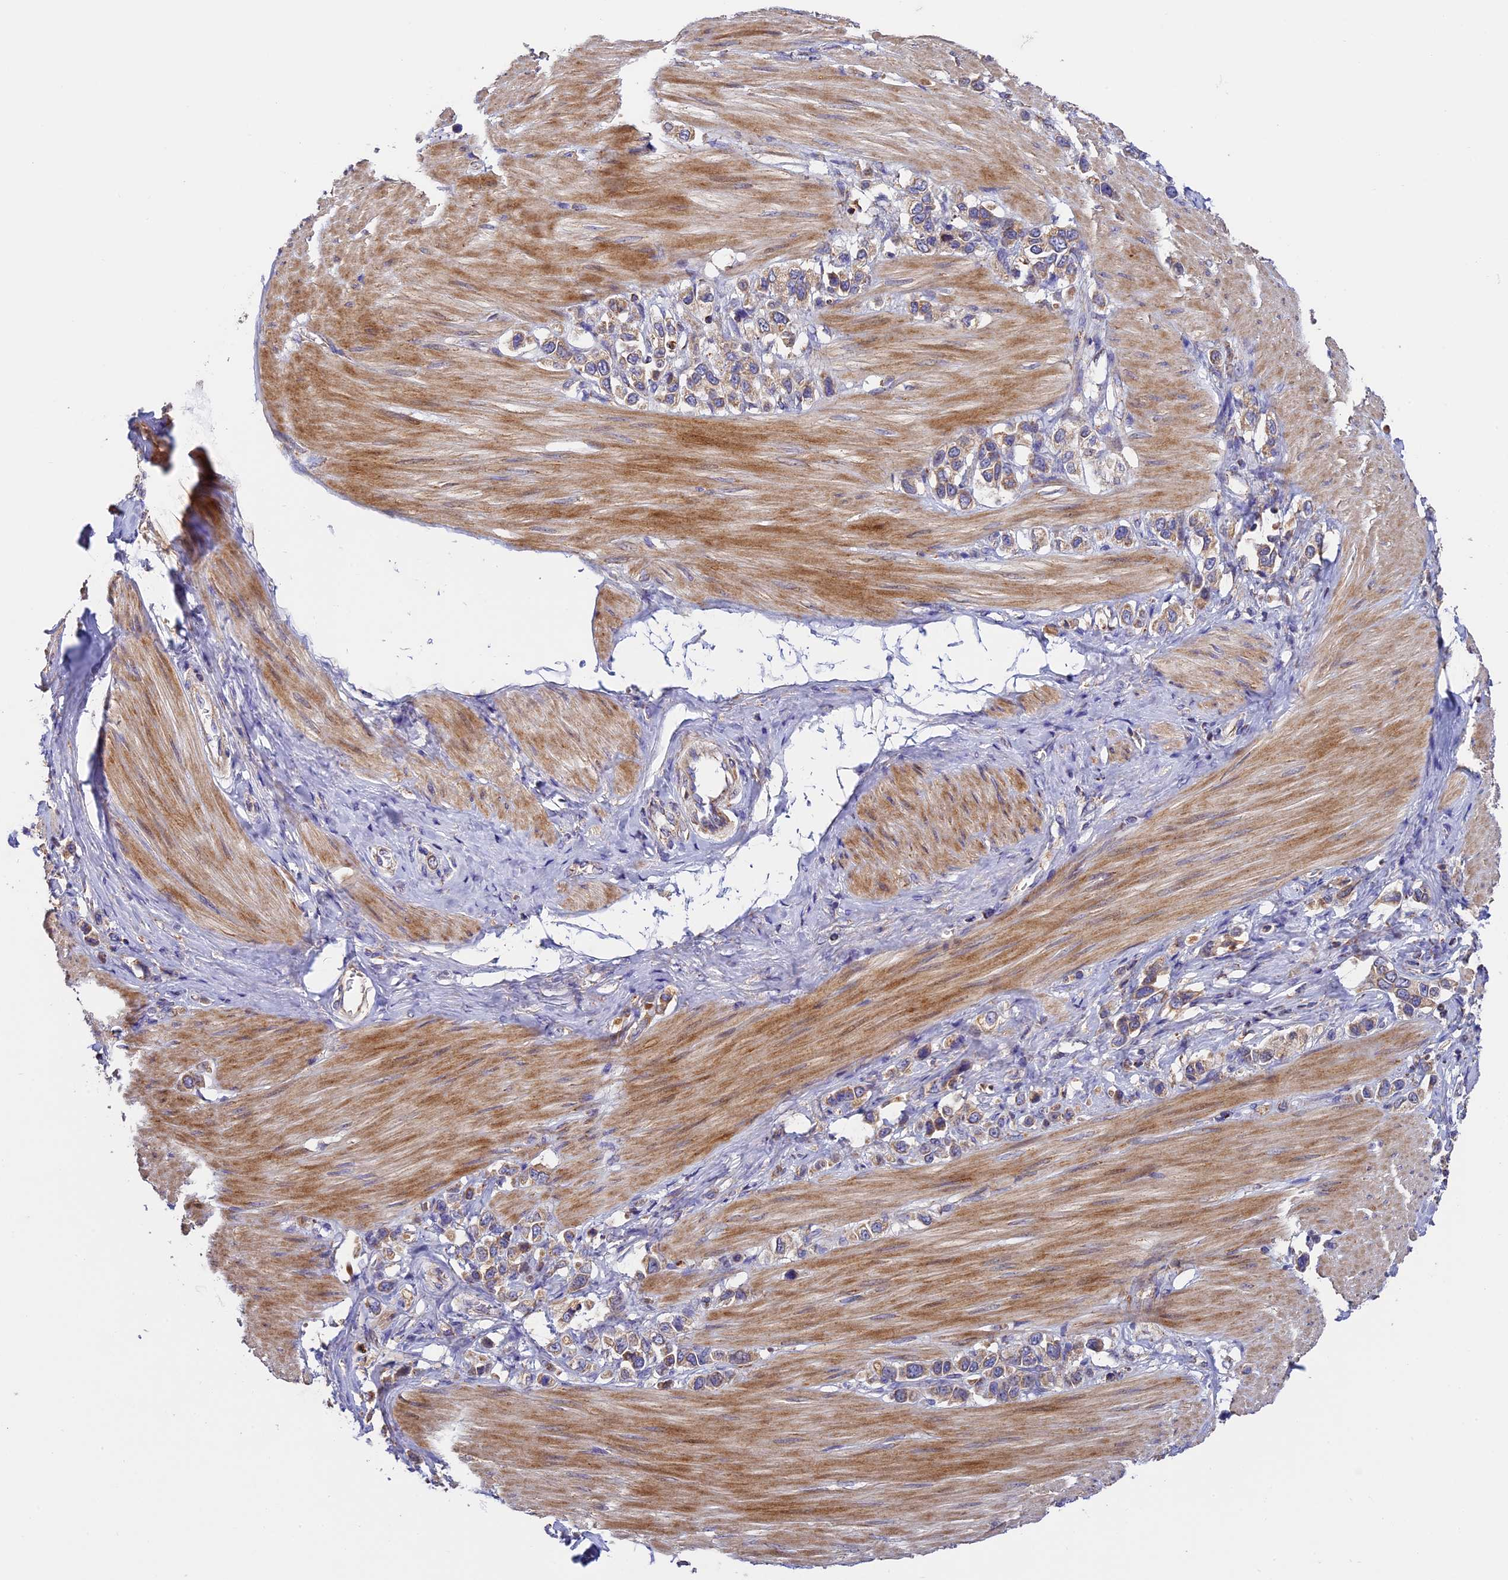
{"staining": {"intensity": "weak", "quantity": "25%-75%", "location": "cytoplasmic/membranous"}, "tissue": "stomach cancer", "cell_type": "Tumor cells", "image_type": "cancer", "snomed": [{"axis": "morphology", "description": "Adenocarcinoma, NOS"}, {"axis": "topography", "description": "Stomach"}], "caption": "Stomach cancer (adenocarcinoma) was stained to show a protein in brown. There is low levels of weak cytoplasmic/membranous positivity in approximately 25%-75% of tumor cells.", "gene": "OCEL1", "patient": {"sex": "female", "age": 65}}